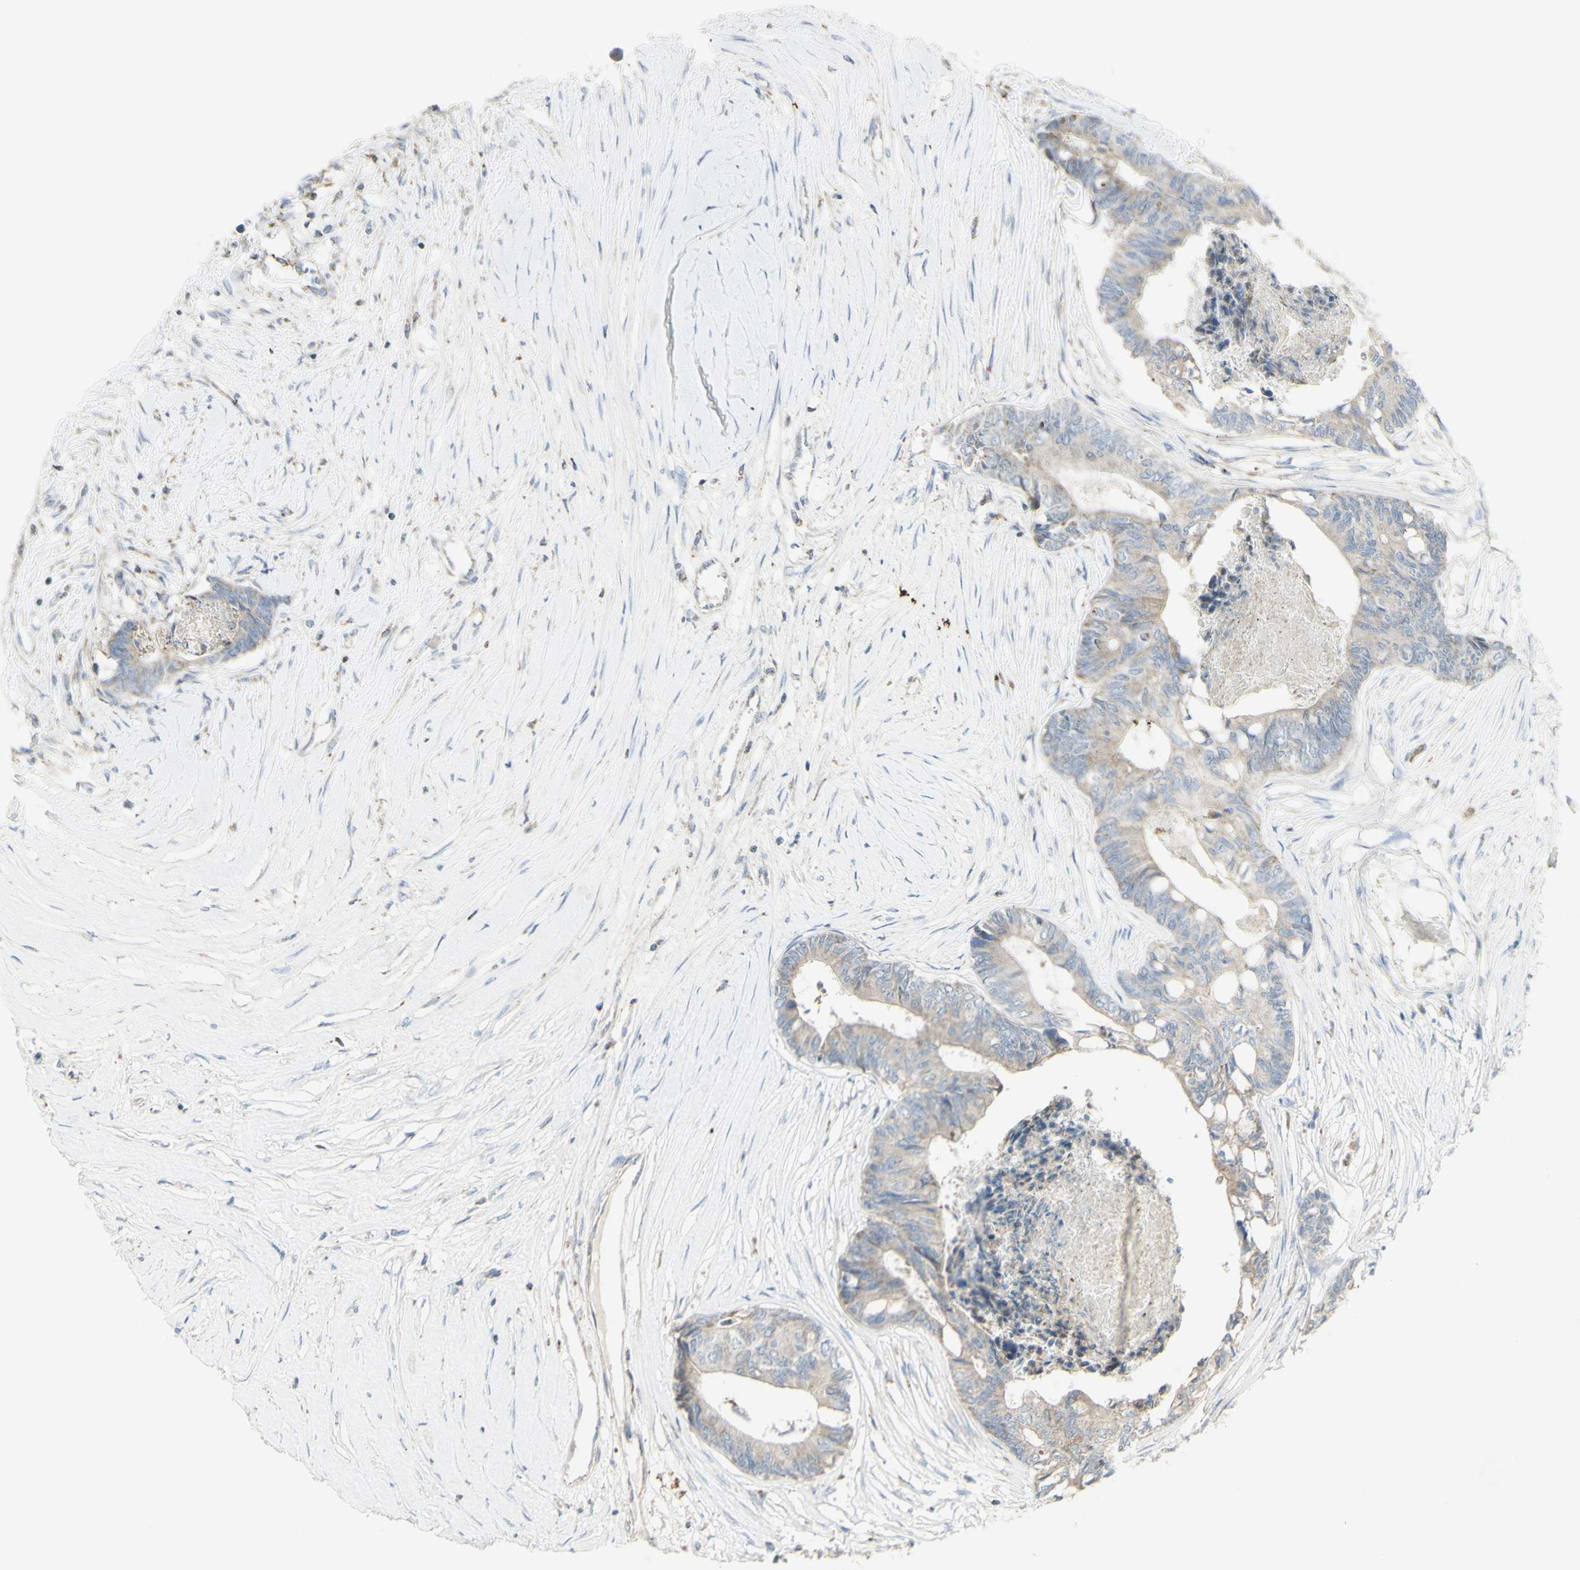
{"staining": {"intensity": "weak", "quantity": "<25%", "location": "cytoplasmic/membranous"}, "tissue": "colorectal cancer", "cell_type": "Tumor cells", "image_type": "cancer", "snomed": [{"axis": "morphology", "description": "Adenocarcinoma, NOS"}, {"axis": "topography", "description": "Rectum"}], "caption": "High power microscopy micrograph of an immunohistochemistry histopathology image of colorectal cancer, revealing no significant expression in tumor cells. The staining is performed using DAB (3,3'-diaminobenzidine) brown chromogen with nuclei counter-stained in using hematoxylin.", "gene": "CNTNAP1", "patient": {"sex": "male", "age": 63}}